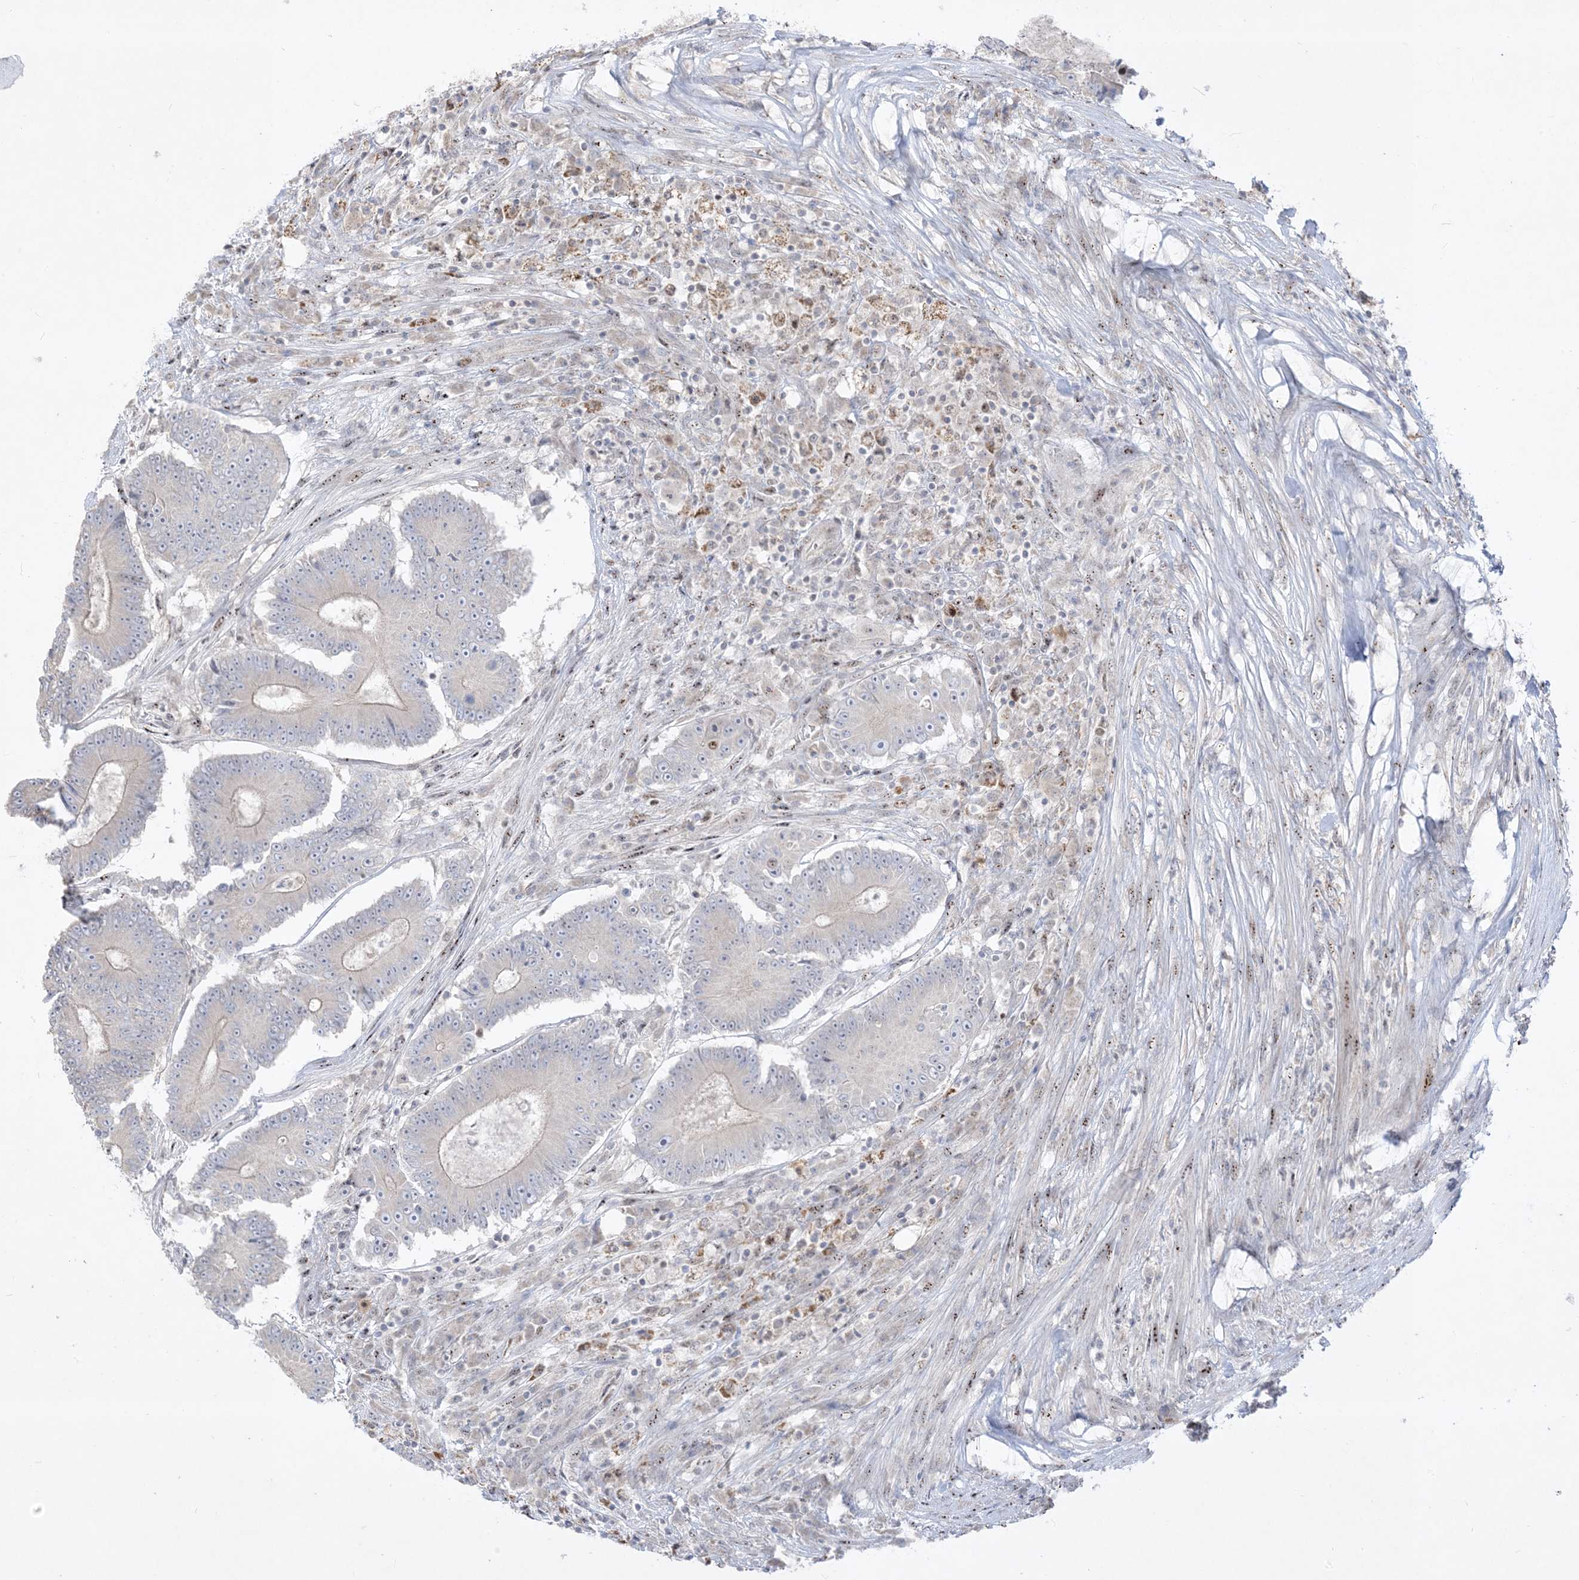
{"staining": {"intensity": "negative", "quantity": "none", "location": "none"}, "tissue": "colorectal cancer", "cell_type": "Tumor cells", "image_type": "cancer", "snomed": [{"axis": "morphology", "description": "Adenocarcinoma, NOS"}, {"axis": "topography", "description": "Colon"}], "caption": "Tumor cells are negative for brown protein staining in adenocarcinoma (colorectal).", "gene": "BHLHE40", "patient": {"sex": "male", "age": 83}}